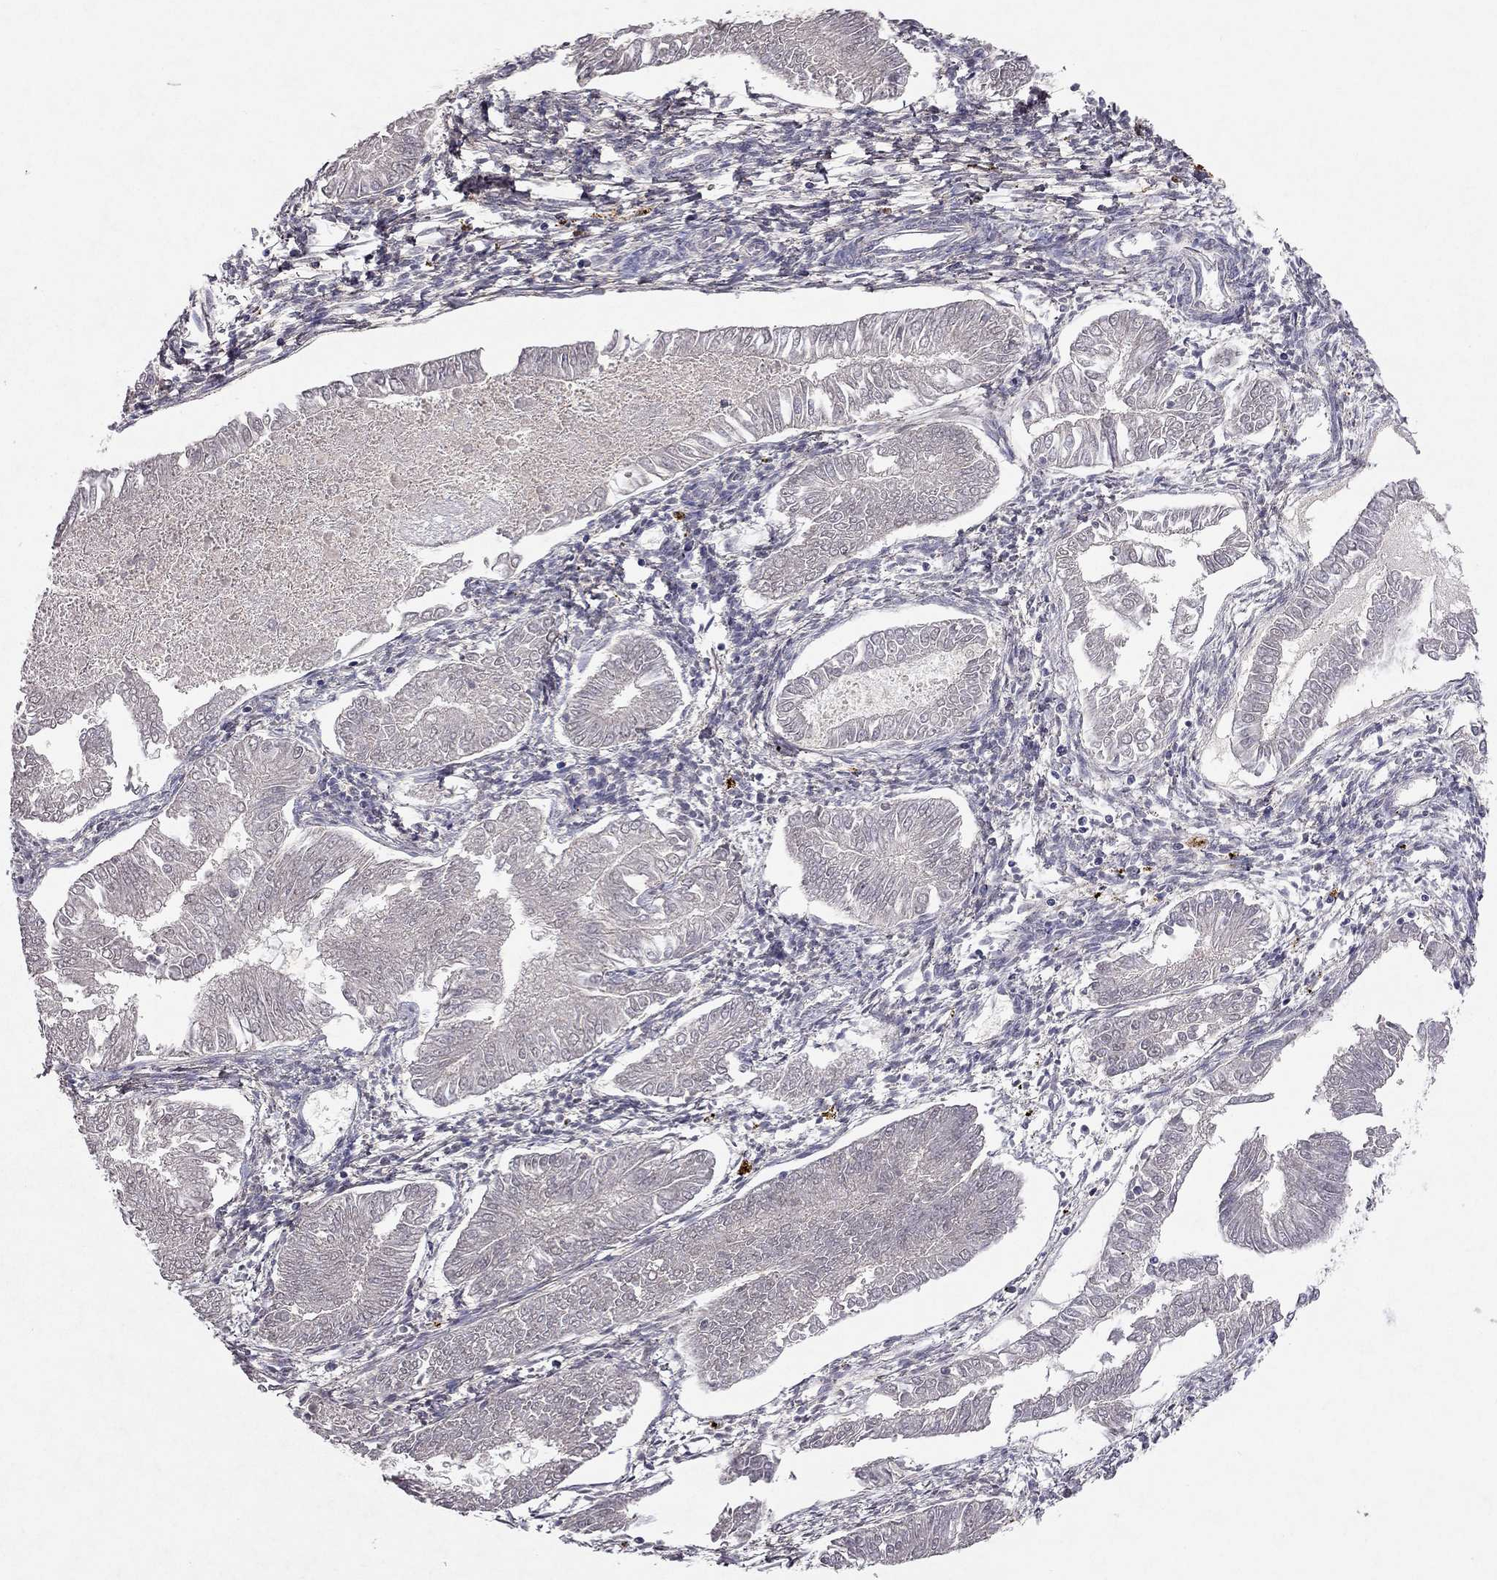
{"staining": {"intensity": "negative", "quantity": "none", "location": "none"}, "tissue": "endometrial cancer", "cell_type": "Tumor cells", "image_type": "cancer", "snomed": [{"axis": "morphology", "description": "Adenocarcinoma, NOS"}, {"axis": "topography", "description": "Endometrium"}], "caption": "IHC of endometrial cancer (adenocarcinoma) displays no staining in tumor cells. (Brightfield microscopy of DAB IHC at high magnification).", "gene": "ESR2", "patient": {"sex": "female", "age": 53}}